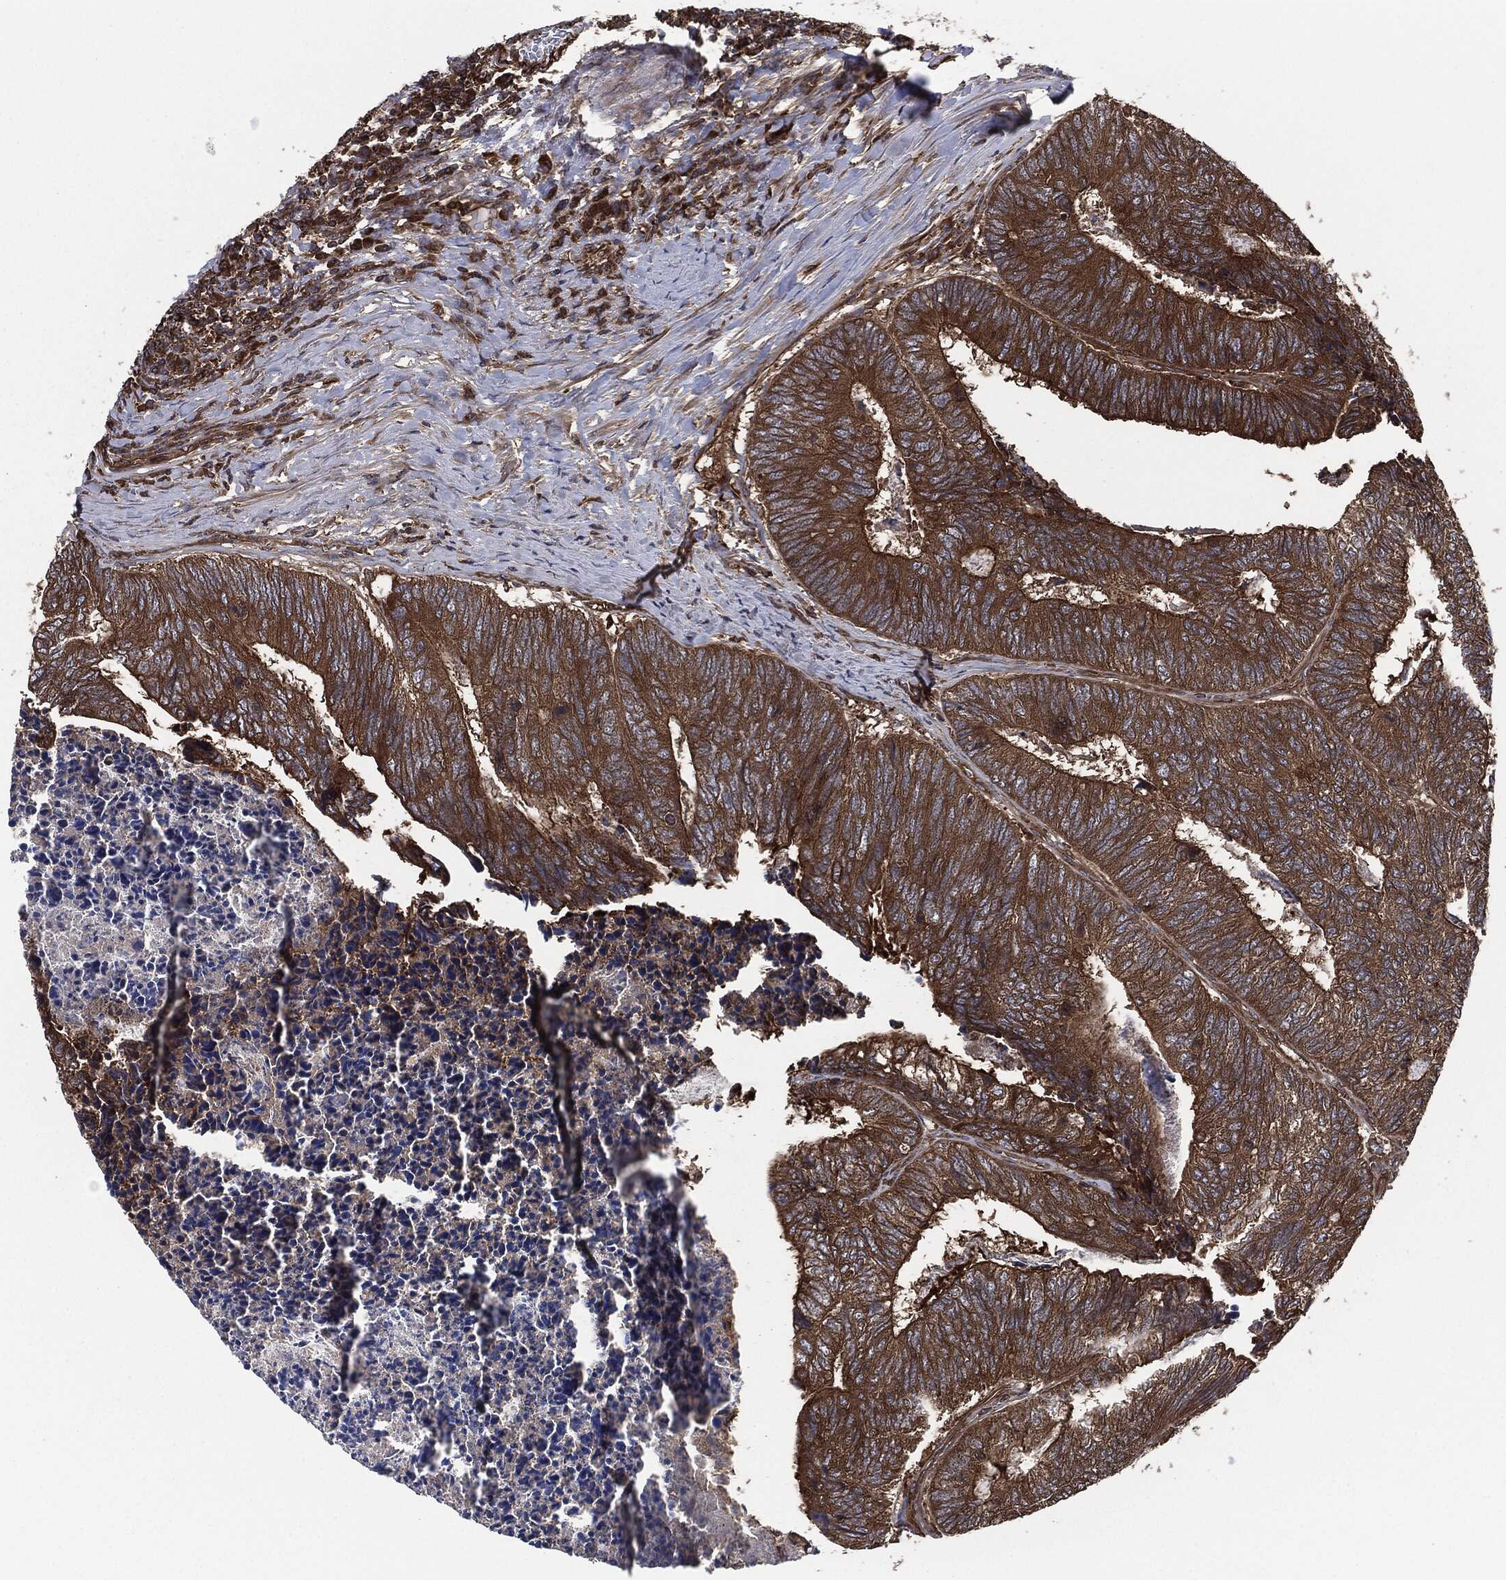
{"staining": {"intensity": "strong", "quantity": ">75%", "location": "cytoplasmic/membranous"}, "tissue": "colorectal cancer", "cell_type": "Tumor cells", "image_type": "cancer", "snomed": [{"axis": "morphology", "description": "Adenocarcinoma, NOS"}, {"axis": "topography", "description": "Colon"}], "caption": "Strong cytoplasmic/membranous protein expression is identified in approximately >75% of tumor cells in colorectal cancer (adenocarcinoma).", "gene": "RAP1GDS1", "patient": {"sex": "female", "age": 67}}